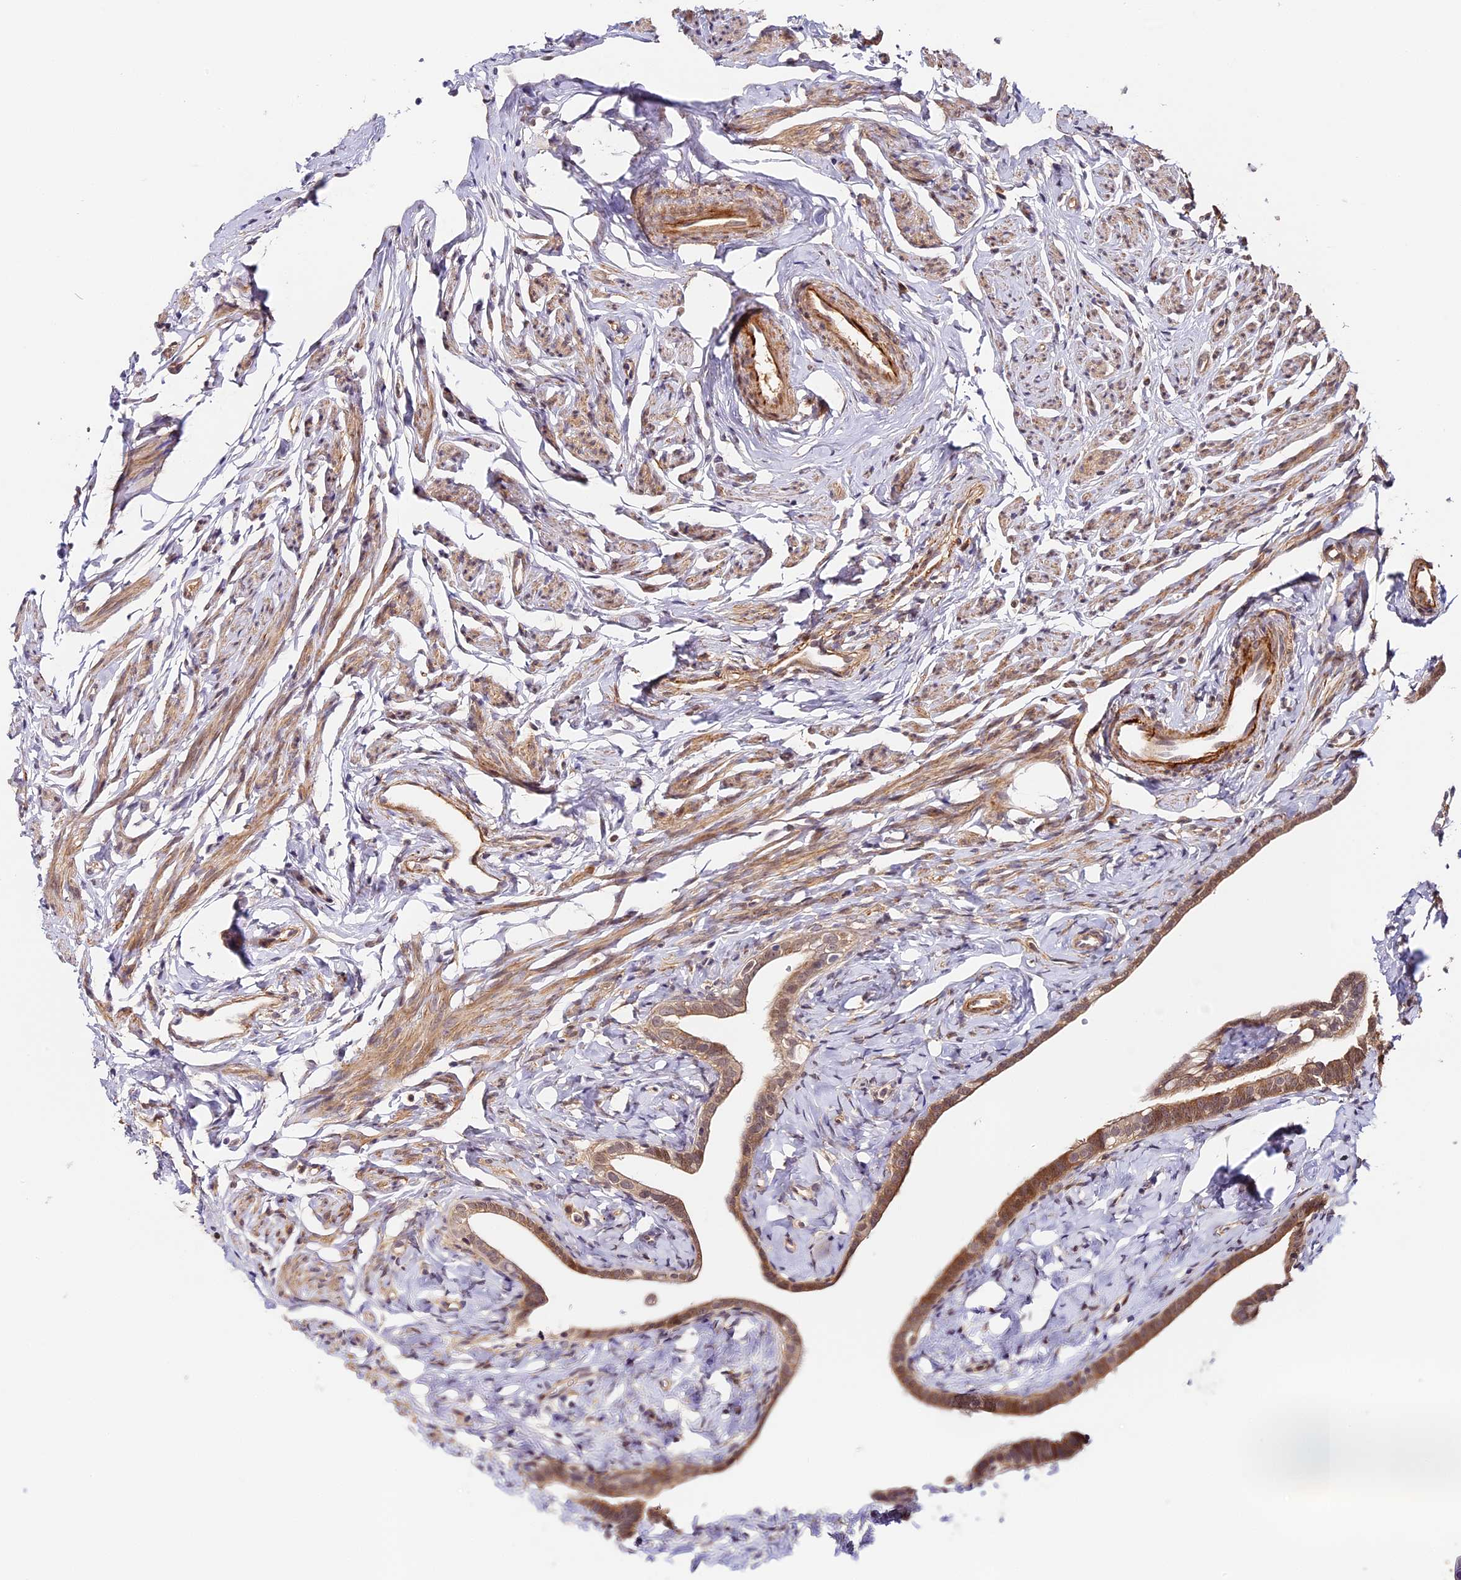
{"staining": {"intensity": "moderate", "quantity": "25%-75%", "location": "cytoplasmic/membranous"}, "tissue": "fallopian tube", "cell_type": "Glandular cells", "image_type": "normal", "snomed": [{"axis": "morphology", "description": "Normal tissue, NOS"}, {"axis": "topography", "description": "Fallopian tube"}], "caption": "Immunohistochemistry (IHC) staining of normal fallopian tube, which demonstrates medium levels of moderate cytoplasmic/membranous staining in about 25%-75% of glandular cells indicating moderate cytoplasmic/membranous protein staining. The staining was performed using DAB (3,3'-diaminobenzidine) (brown) for protein detection and nuclei were counterstained in hematoxylin (blue).", "gene": "IMPACT", "patient": {"sex": "female", "age": 66}}